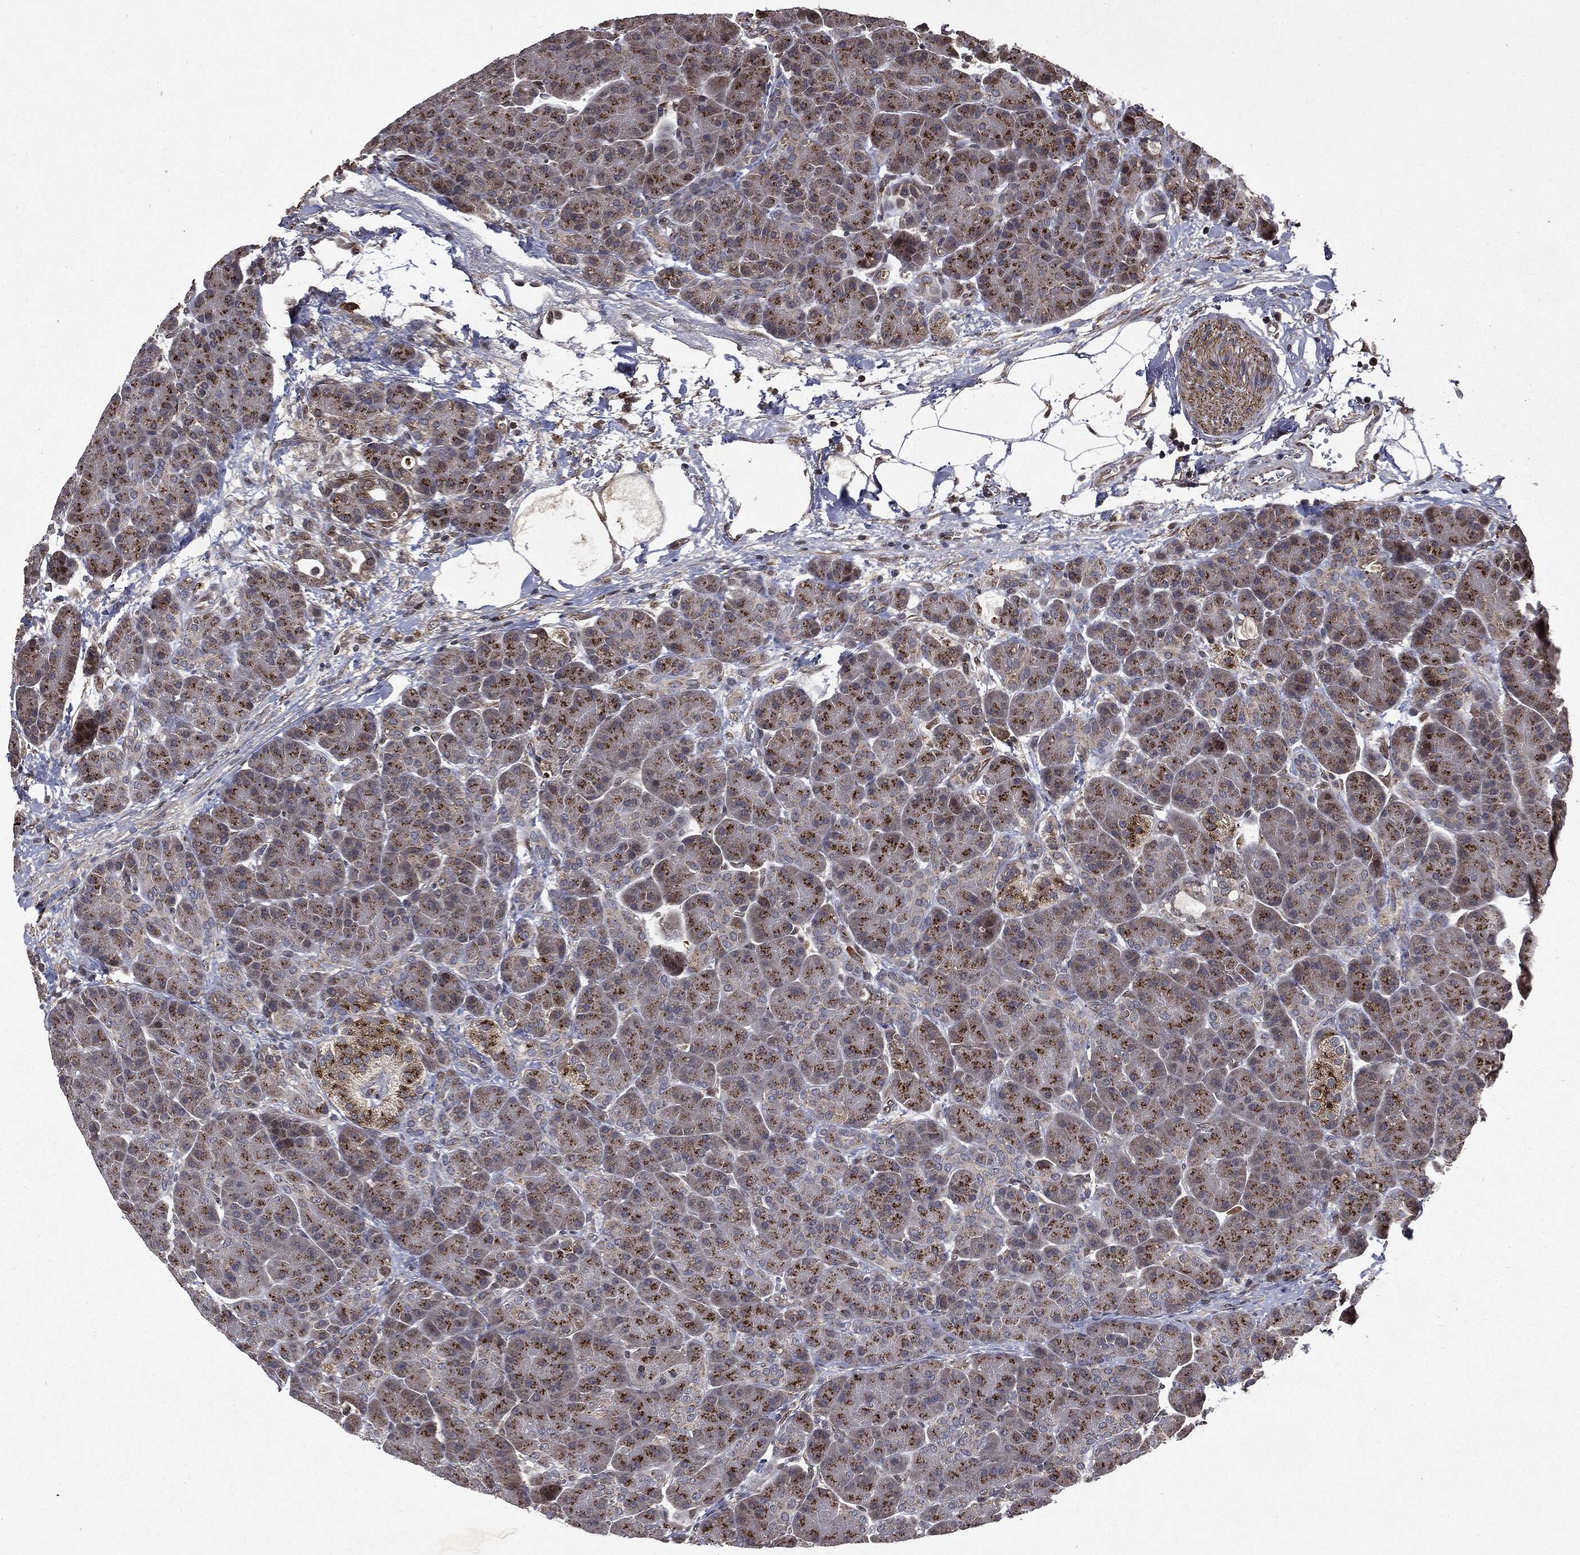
{"staining": {"intensity": "strong", "quantity": ">75%", "location": "cytoplasmic/membranous"}, "tissue": "pancreas", "cell_type": "Exocrine glandular cells", "image_type": "normal", "snomed": [{"axis": "morphology", "description": "Normal tissue, NOS"}, {"axis": "topography", "description": "Pancreas"}], "caption": "Protein expression analysis of unremarkable pancreas reveals strong cytoplasmic/membranous positivity in about >75% of exocrine glandular cells.", "gene": "PLPPR2", "patient": {"sex": "female", "age": 63}}